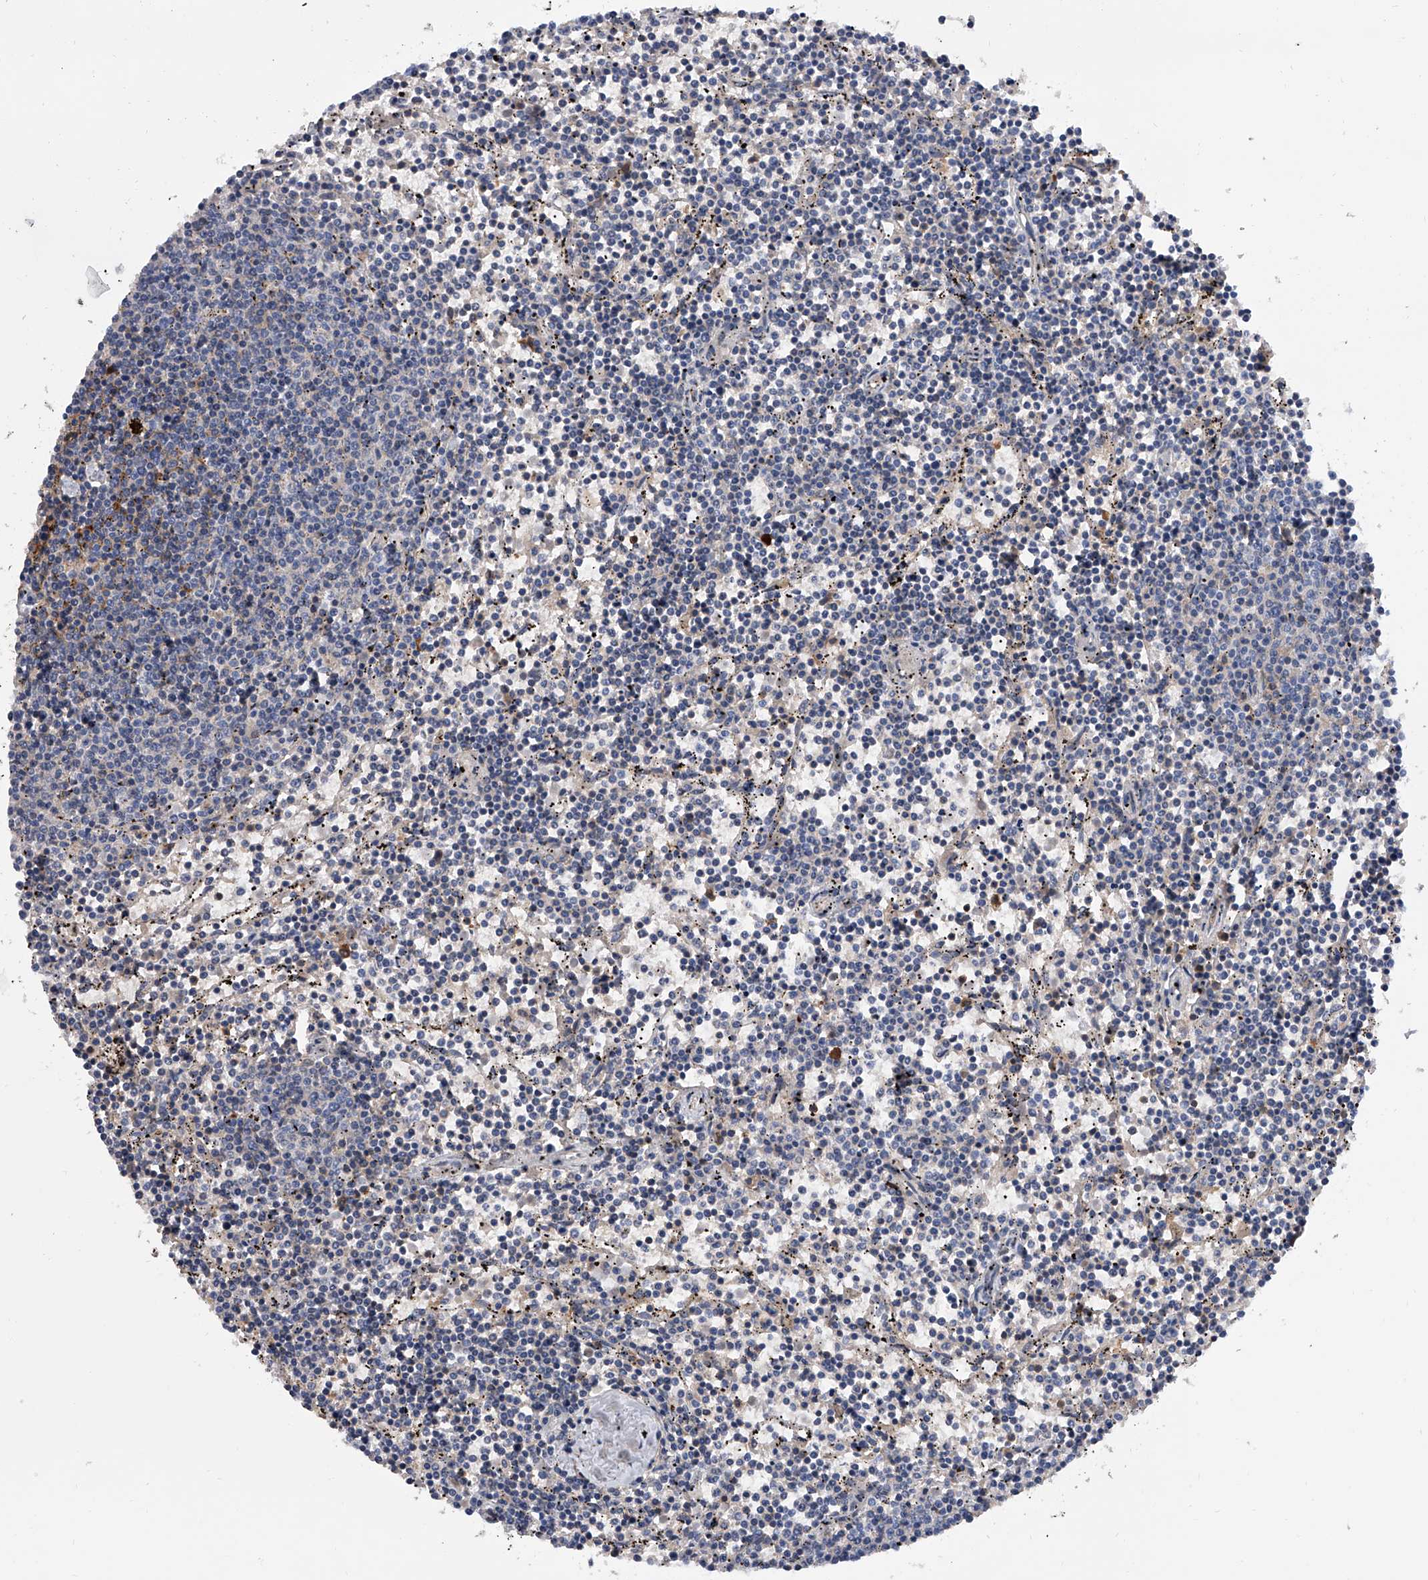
{"staining": {"intensity": "negative", "quantity": "none", "location": "none"}, "tissue": "lymphoma", "cell_type": "Tumor cells", "image_type": "cancer", "snomed": [{"axis": "morphology", "description": "Malignant lymphoma, non-Hodgkin's type, Low grade"}, {"axis": "topography", "description": "Spleen"}], "caption": "This is an immunohistochemistry photomicrograph of low-grade malignant lymphoma, non-Hodgkin's type. There is no staining in tumor cells.", "gene": "SERPINB9", "patient": {"sex": "female", "age": 50}}